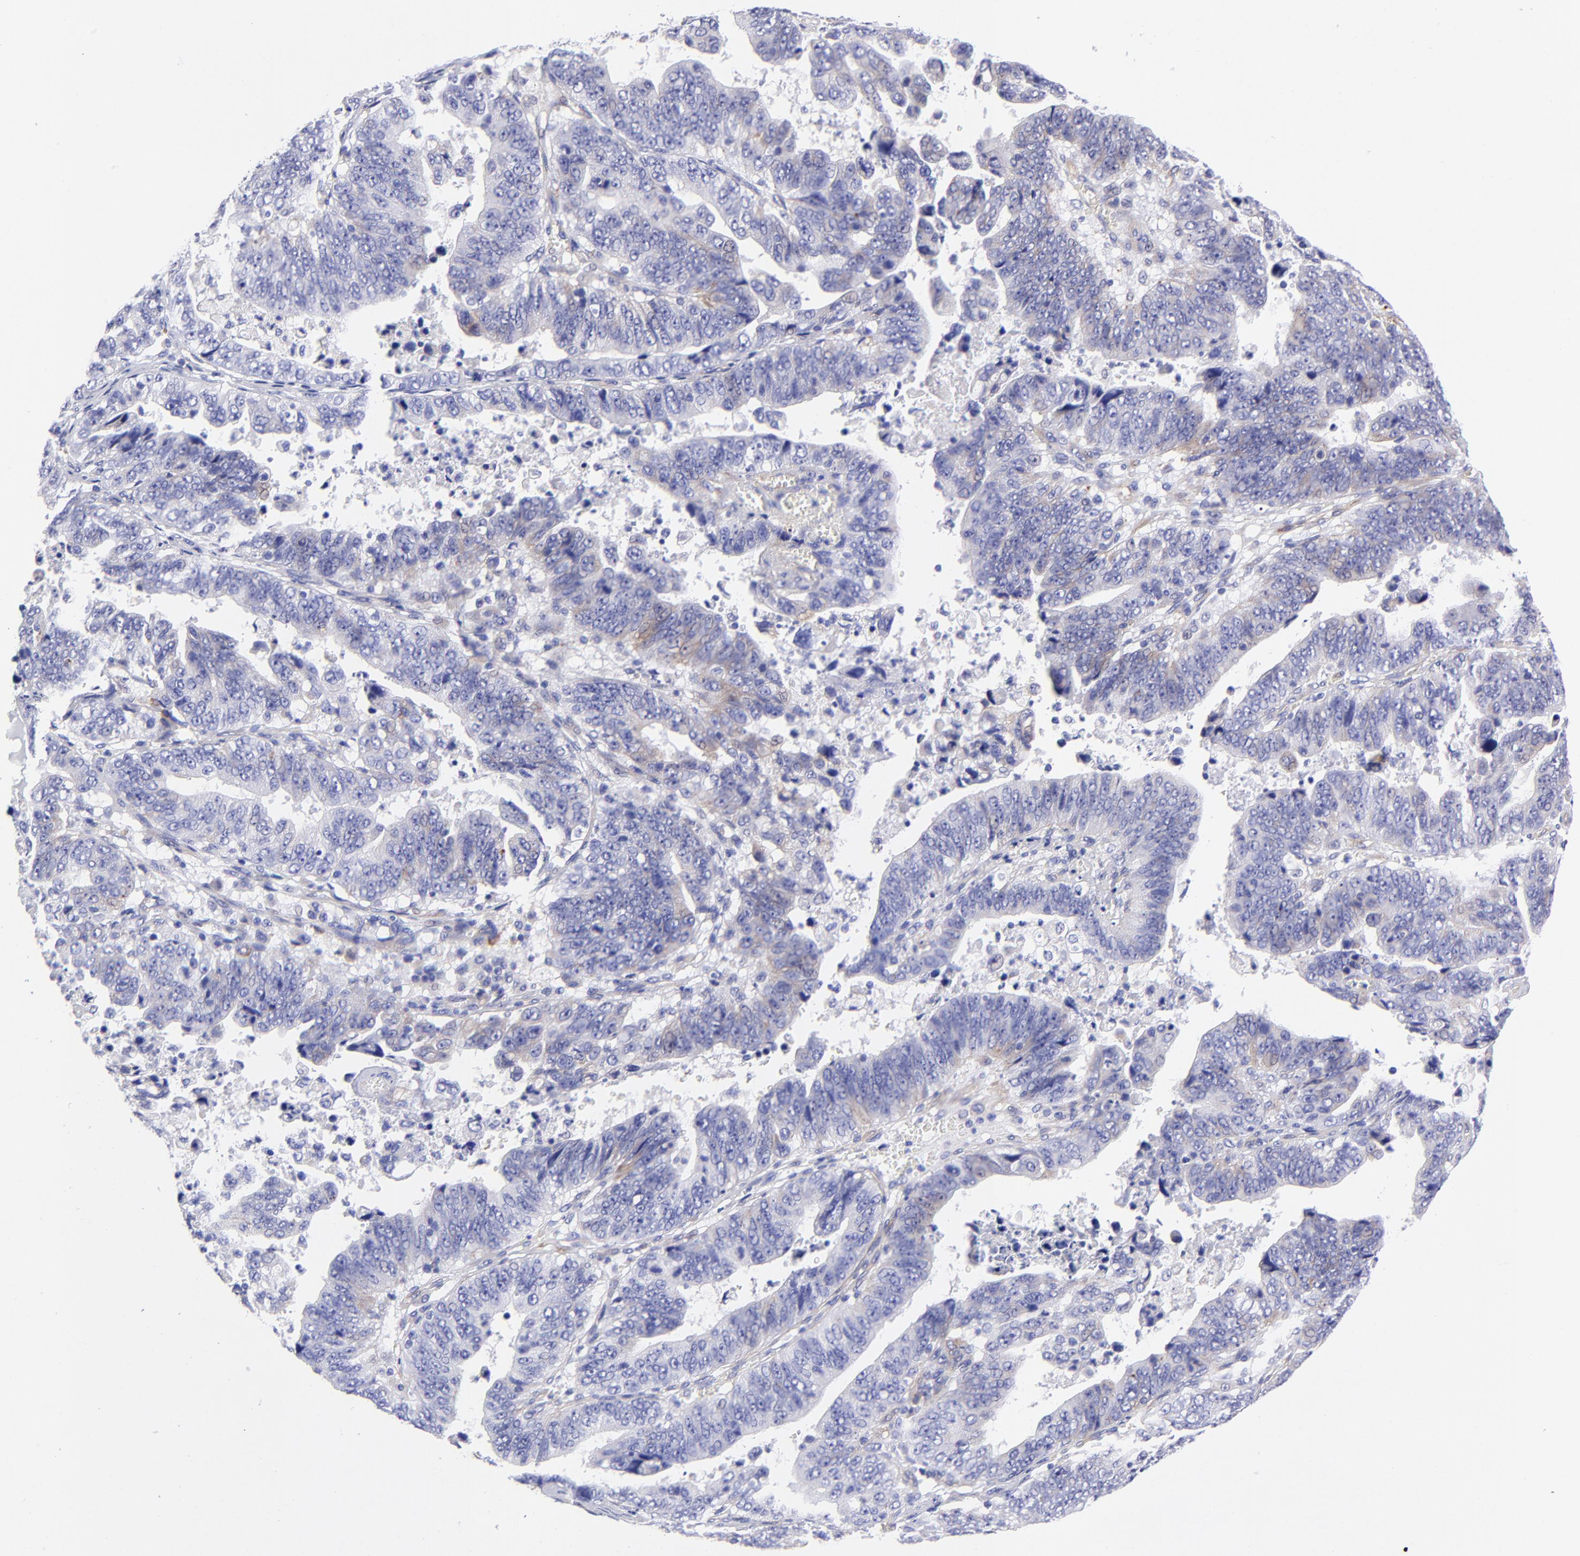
{"staining": {"intensity": "weak", "quantity": "<25%", "location": "cytoplasmic/membranous"}, "tissue": "stomach cancer", "cell_type": "Tumor cells", "image_type": "cancer", "snomed": [{"axis": "morphology", "description": "Adenocarcinoma, NOS"}, {"axis": "topography", "description": "Stomach, upper"}], "caption": "Stomach cancer (adenocarcinoma) stained for a protein using immunohistochemistry (IHC) demonstrates no expression tumor cells.", "gene": "PPFIBP1", "patient": {"sex": "female", "age": 50}}